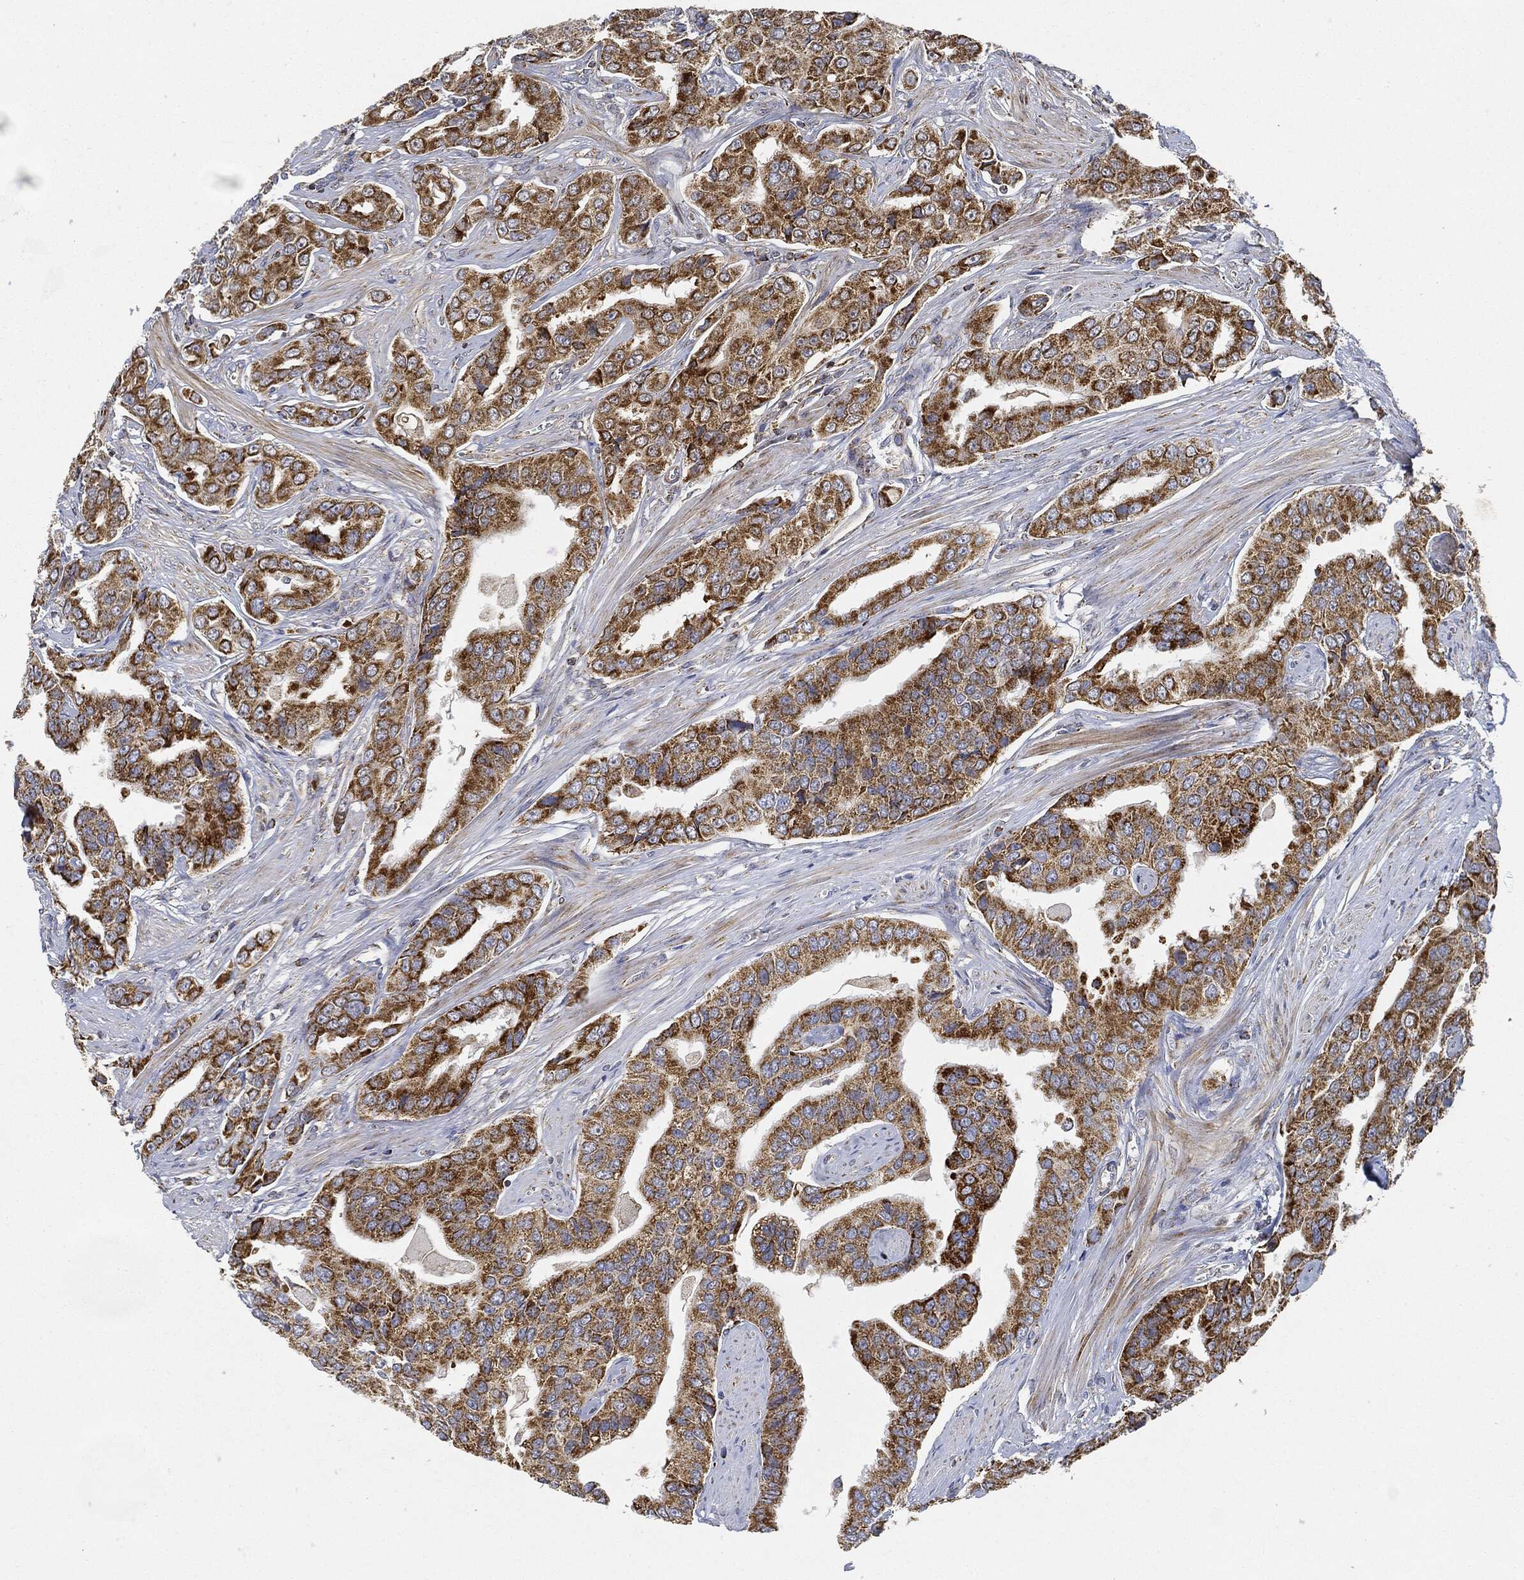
{"staining": {"intensity": "strong", "quantity": ">75%", "location": "cytoplasmic/membranous"}, "tissue": "prostate cancer", "cell_type": "Tumor cells", "image_type": "cancer", "snomed": [{"axis": "morphology", "description": "Adenocarcinoma, NOS"}, {"axis": "topography", "description": "Prostate and seminal vesicle, NOS"}, {"axis": "topography", "description": "Prostate"}], "caption": "Strong cytoplasmic/membranous protein staining is present in approximately >75% of tumor cells in adenocarcinoma (prostate).", "gene": "CAPN15", "patient": {"sex": "male", "age": 69}}